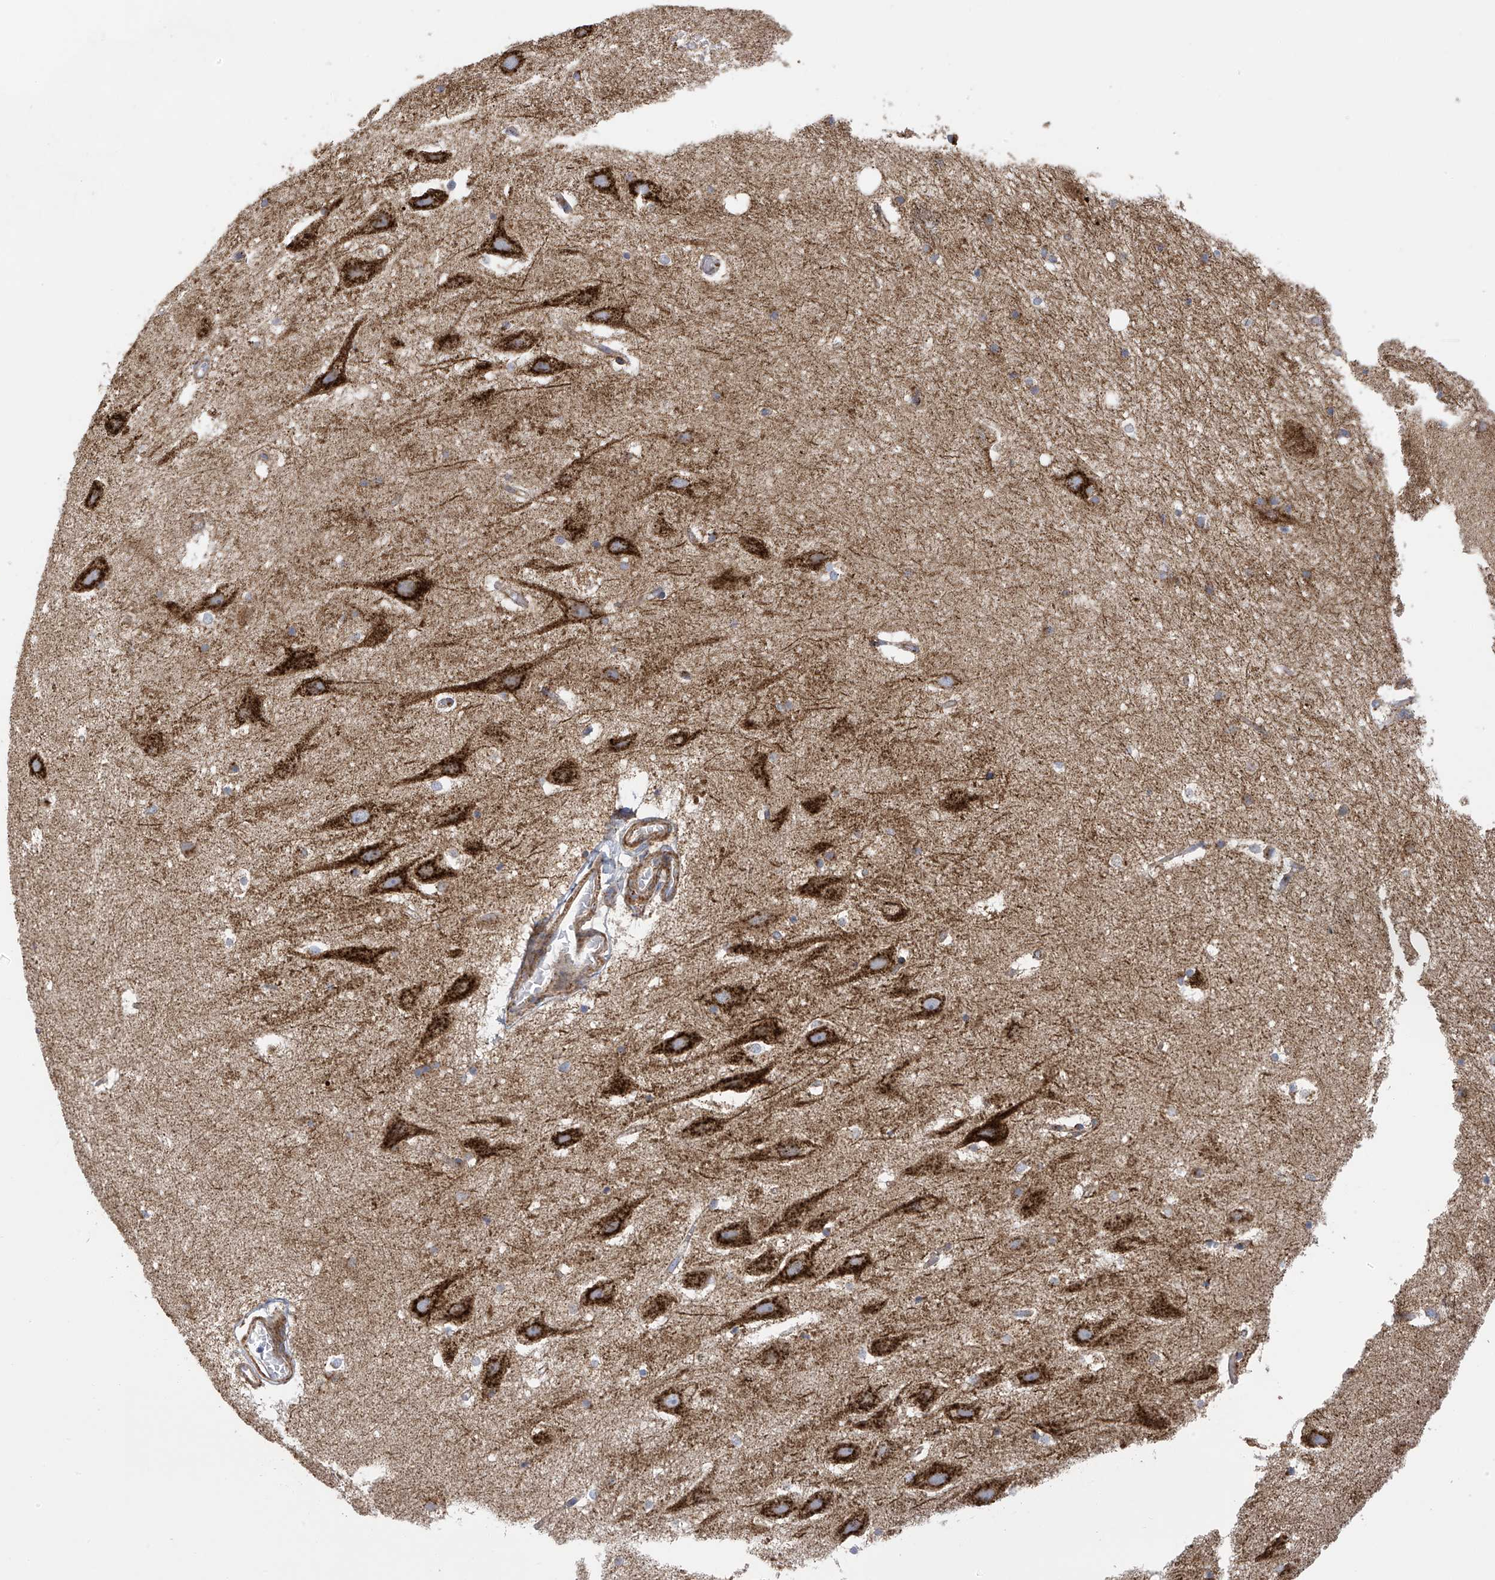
{"staining": {"intensity": "moderate", "quantity": "<25%", "location": "cytoplasmic/membranous"}, "tissue": "hippocampus", "cell_type": "Glial cells", "image_type": "normal", "snomed": [{"axis": "morphology", "description": "Normal tissue, NOS"}, {"axis": "topography", "description": "Hippocampus"}], "caption": "A low amount of moderate cytoplasmic/membranous expression is identified in about <25% of glial cells in benign hippocampus.", "gene": "ITM2B", "patient": {"sex": "female", "age": 52}}